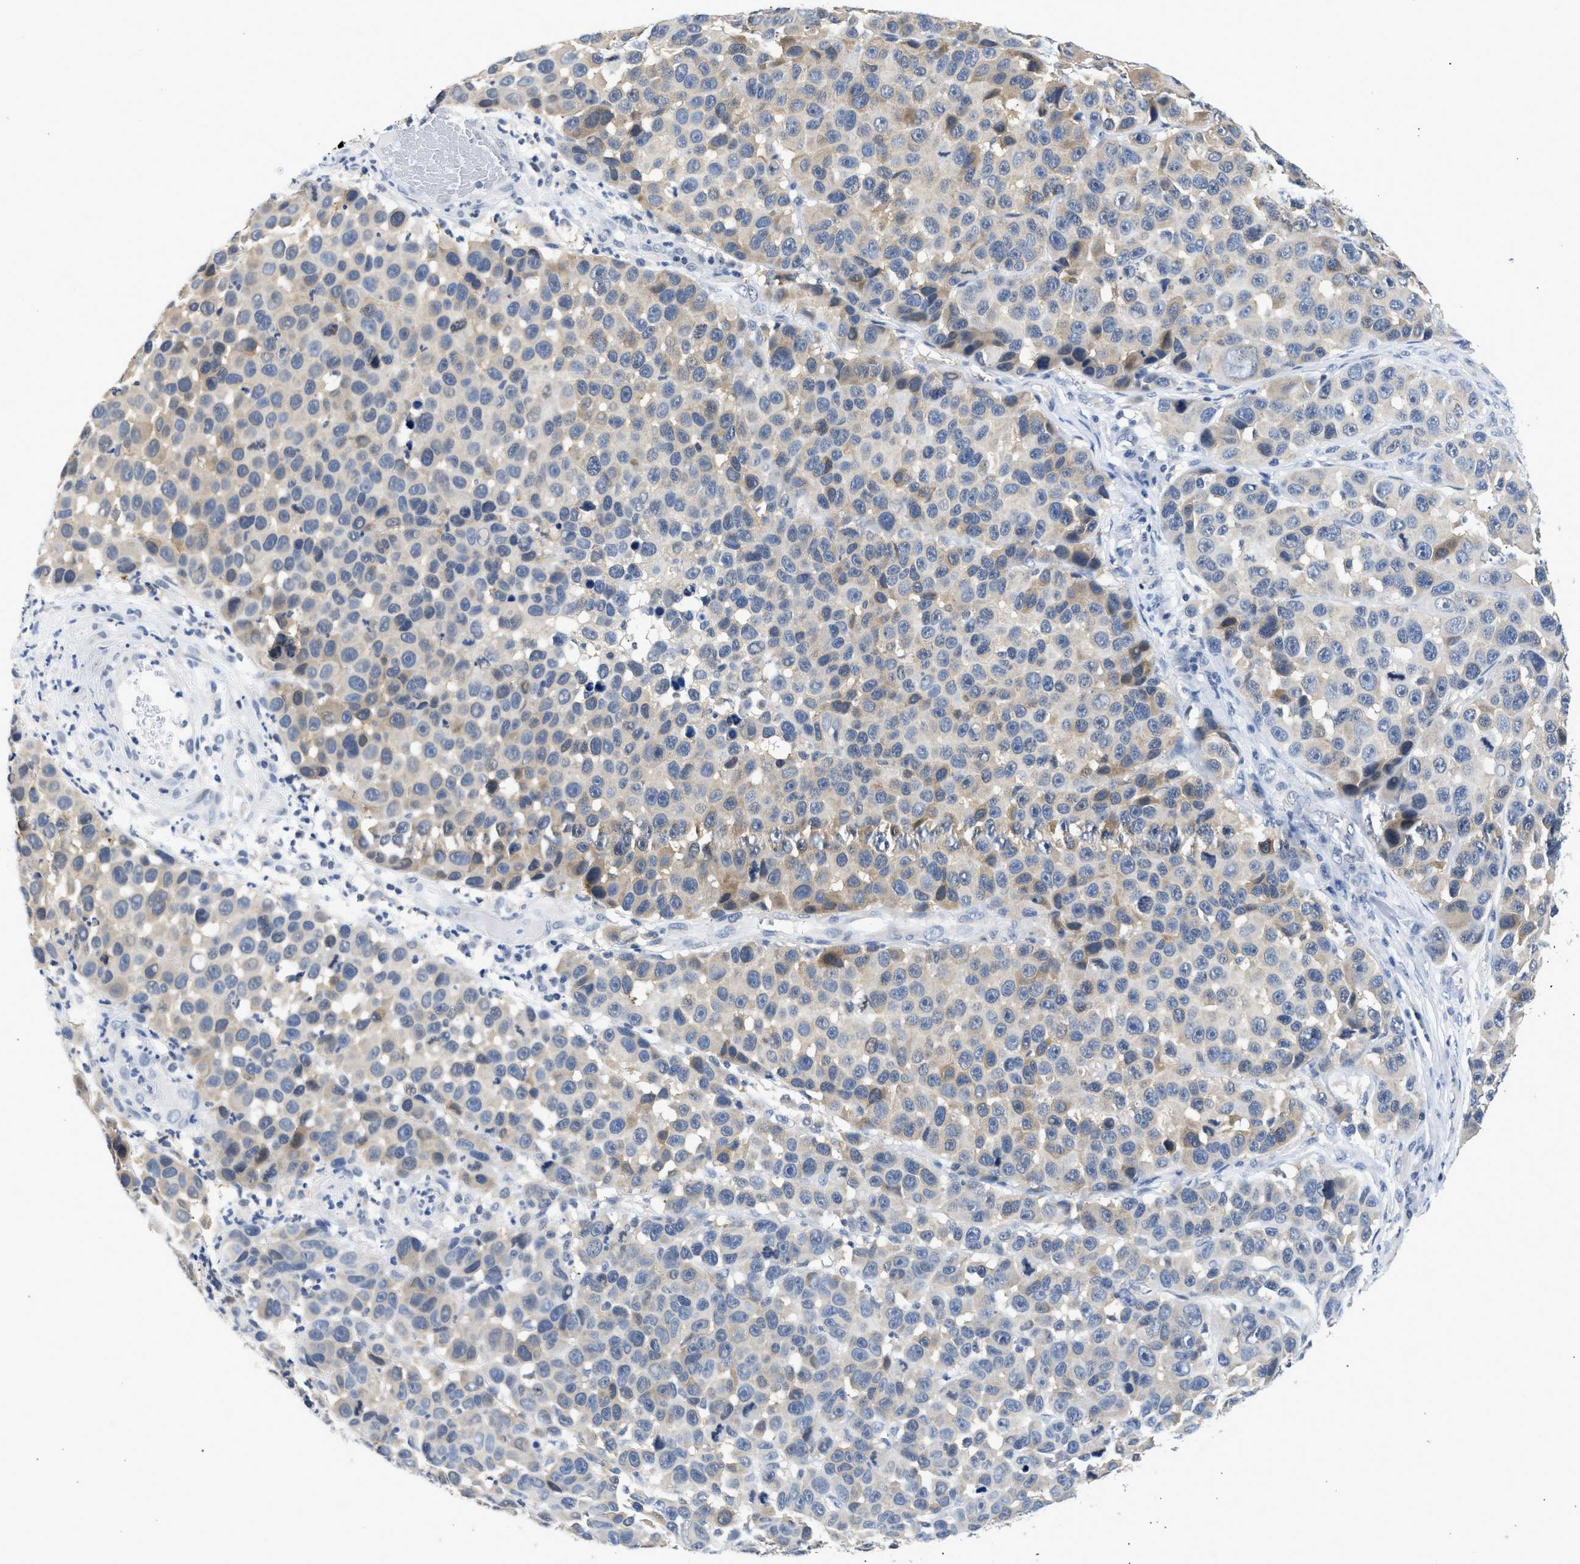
{"staining": {"intensity": "weak", "quantity": "<25%", "location": "cytoplasmic/membranous"}, "tissue": "melanoma", "cell_type": "Tumor cells", "image_type": "cancer", "snomed": [{"axis": "morphology", "description": "Malignant melanoma, NOS"}, {"axis": "topography", "description": "Skin"}], "caption": "Tumor cells show no significant staining in melanoma.", "gene": "PPM1L", "patient": {"sex": "male", "age": 53}}